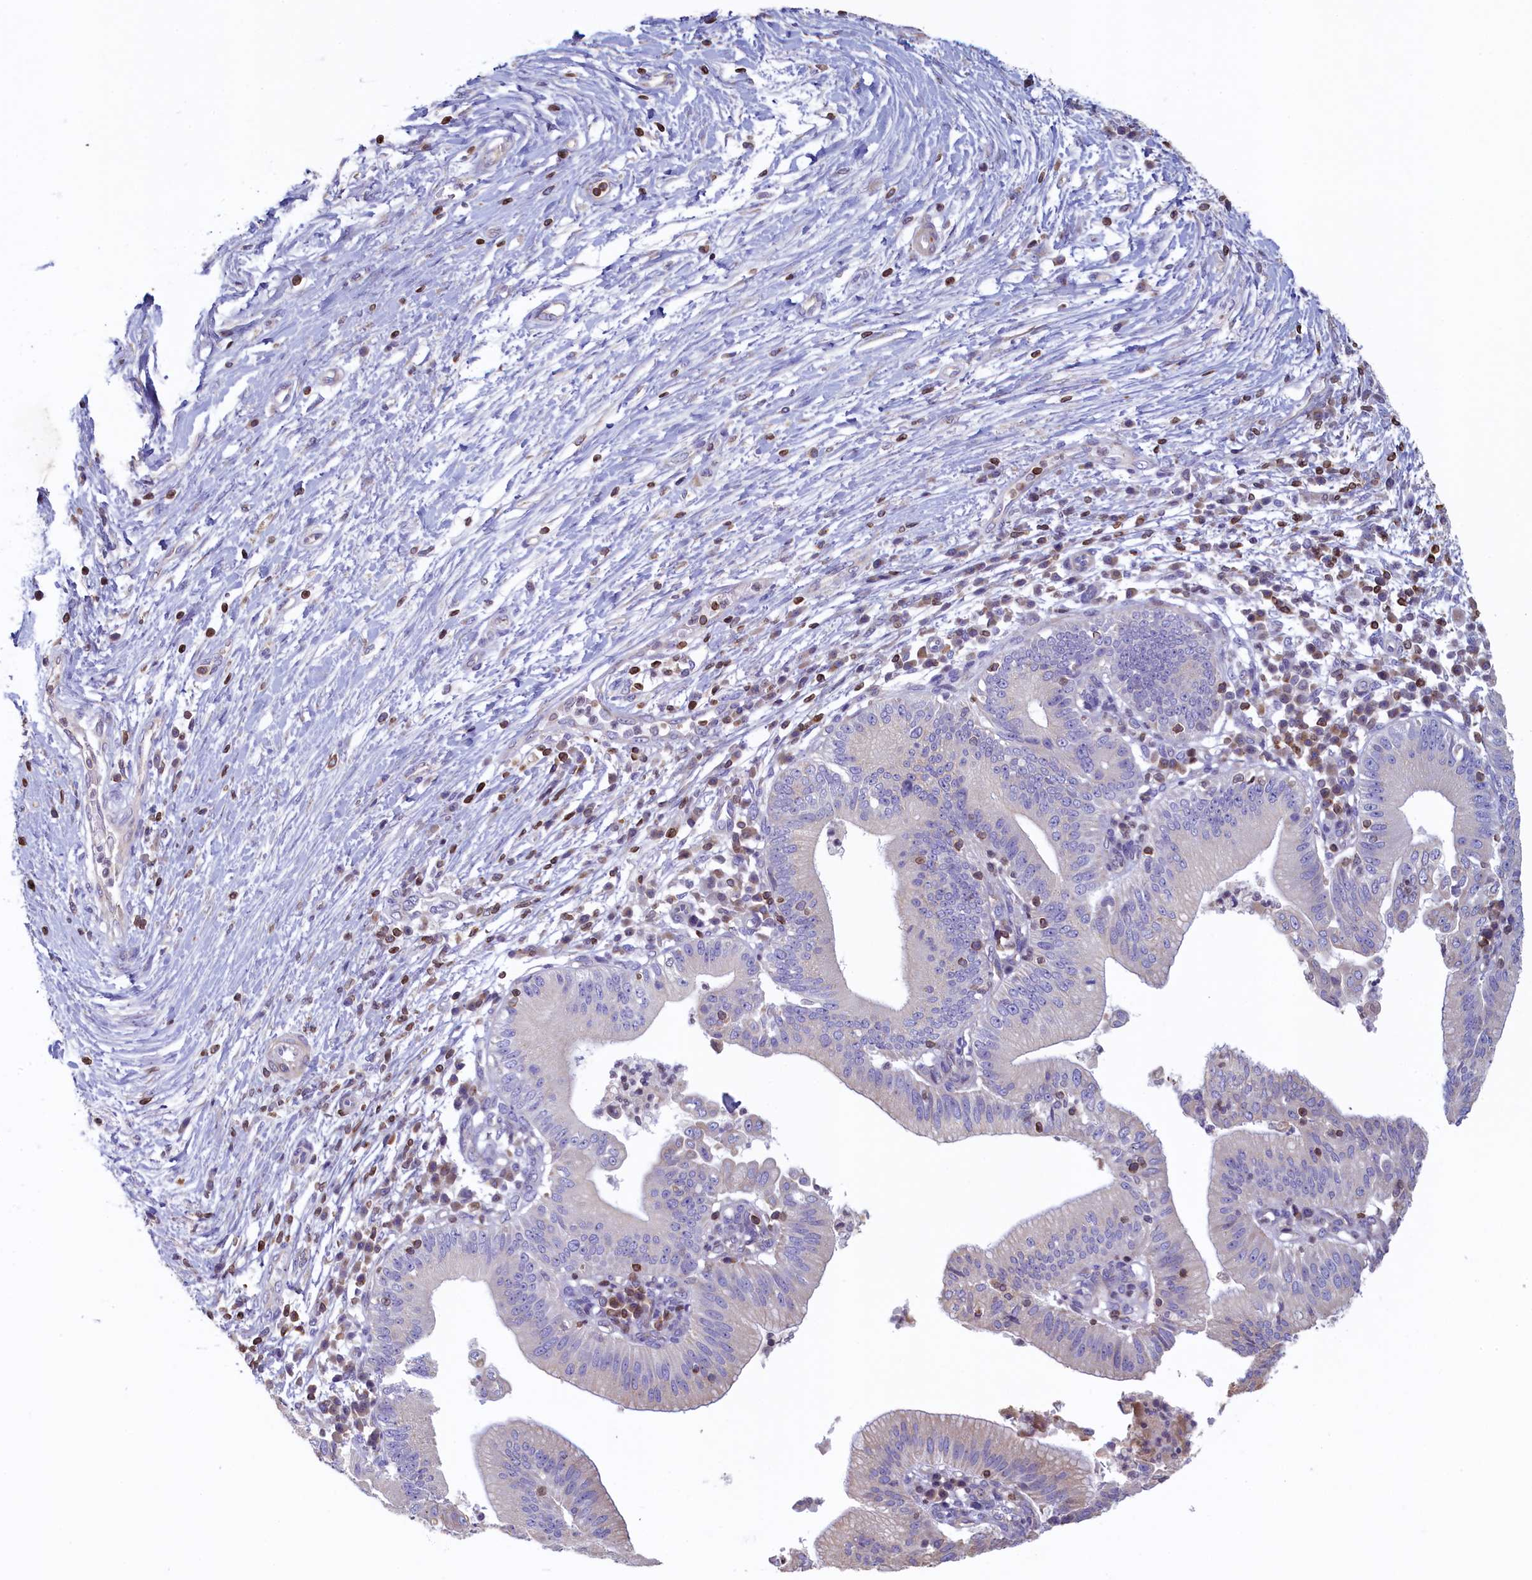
{"staining": {"intensity": "negative", "quantity": "none", "location": "none"}, "tissue": "pancreatic cancer", "cell_type": "Tumor cells", "image_type": "cancer", "snomed": [{"axis": "morphology", "description": "Adenocarcinoma, NOS"}, {"axis": "topography", "description": "Pancreas"}], "caption": "Immunohistochemistry (IHC) micrograph of neoplastic tissue: human pancreatic cancer stained with DAB demonstrates no significant protein staining in tumor cells.", "gene": "TRAF3IP3", "patient": {"sex": "male", "age": 68}}